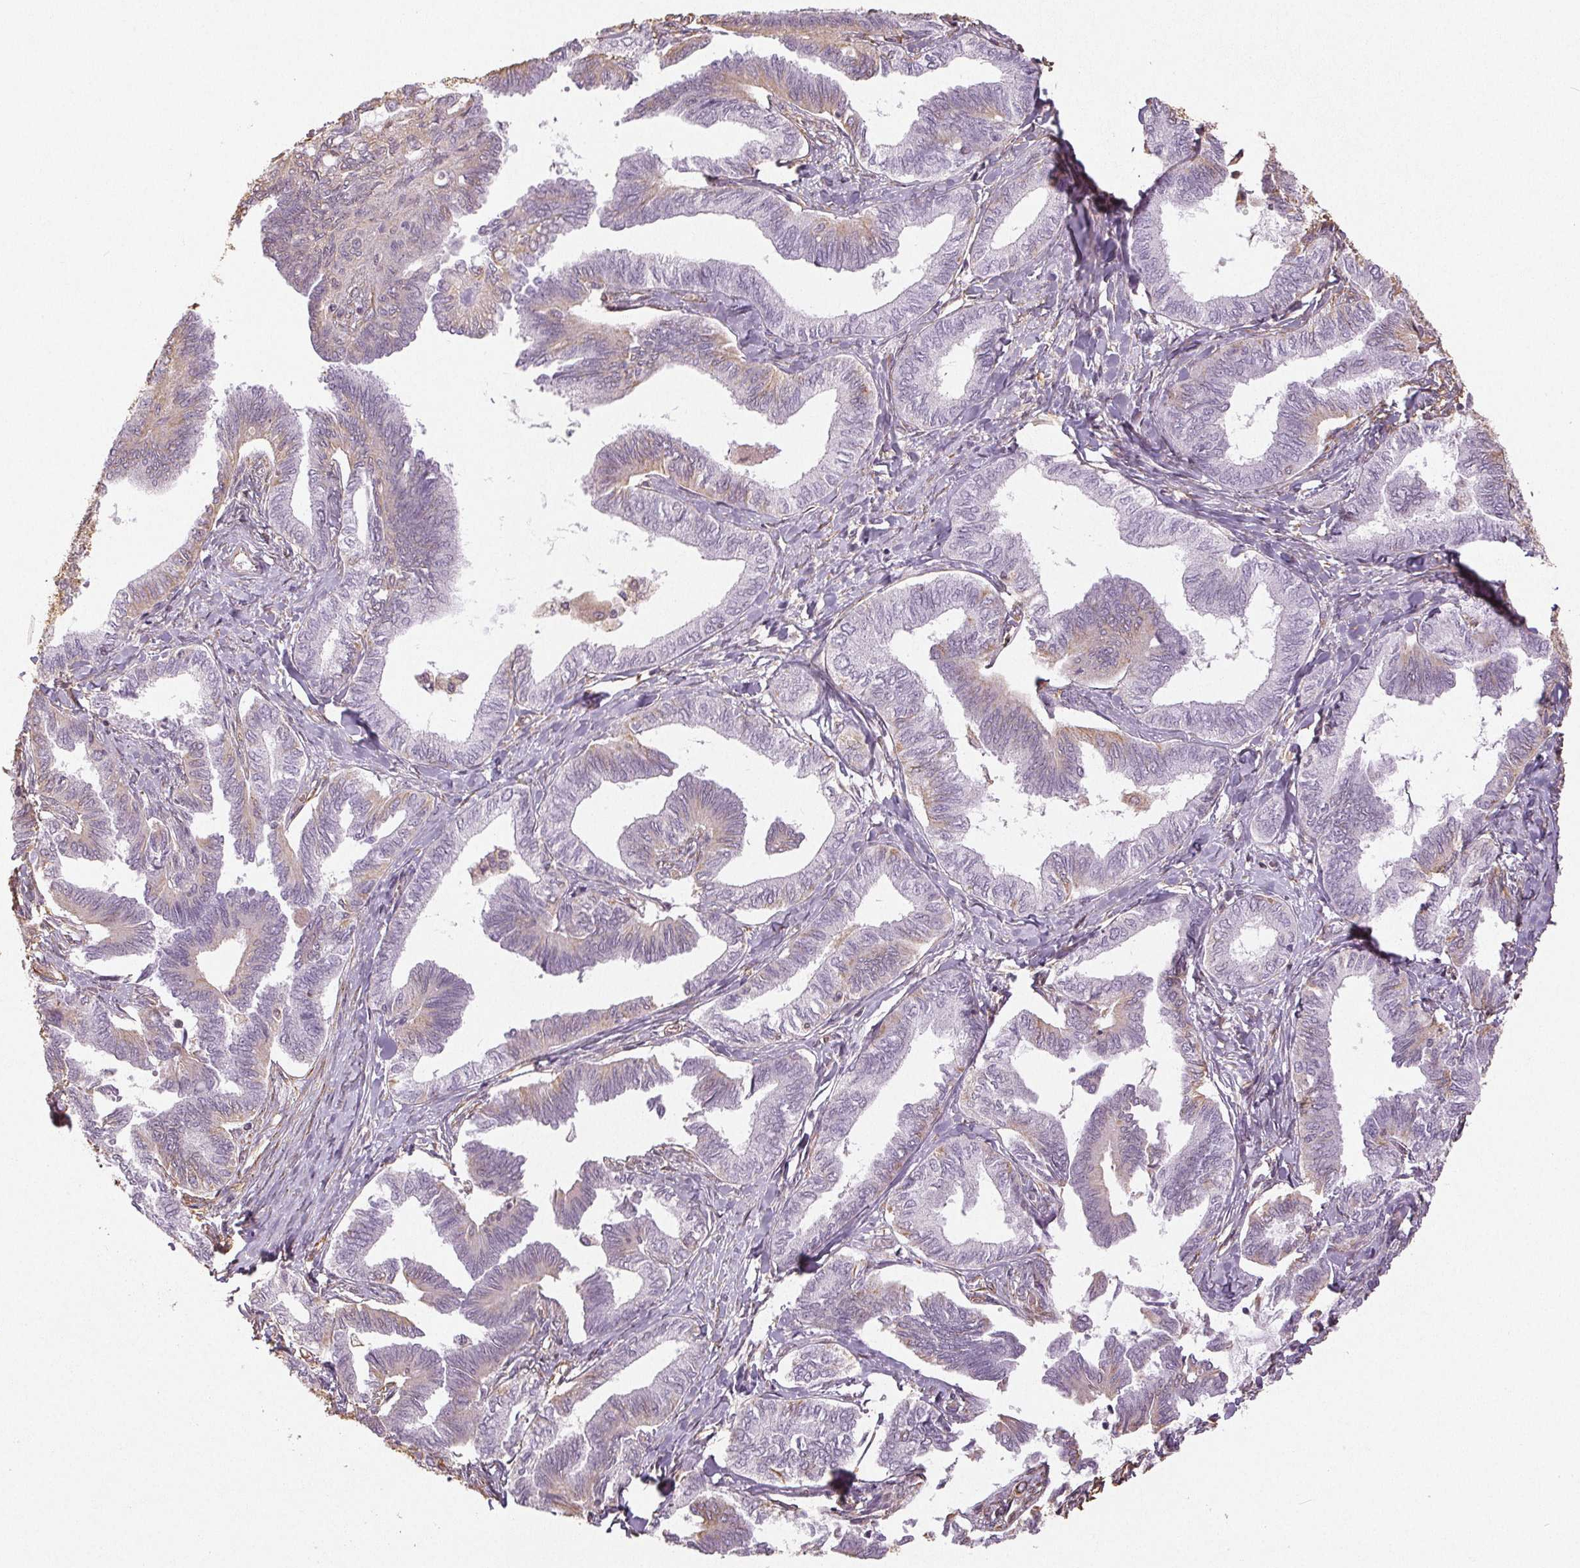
{"staining": {"intensity": "weak", "quantity": "<25%", "location": "cytoplasmic/membranous"}, "tissue": "ovarian cancer", "cell_type": "Tumor cells", "image_type": "cancer", "snomed": [{"axis": "morphology", "description": "Carcinoma, endometroid"}, {"axis": "topography", "description": "Ovary"}], "caption": "High power microscopy micrograph of an immunohistochemistry (IHC) photomicrograph of ovarian endometroid carcinoma, revealing no significant staining in tumor cells.", "gene": "COL7A1", "patient": {"sex": "female", "age": 70}}